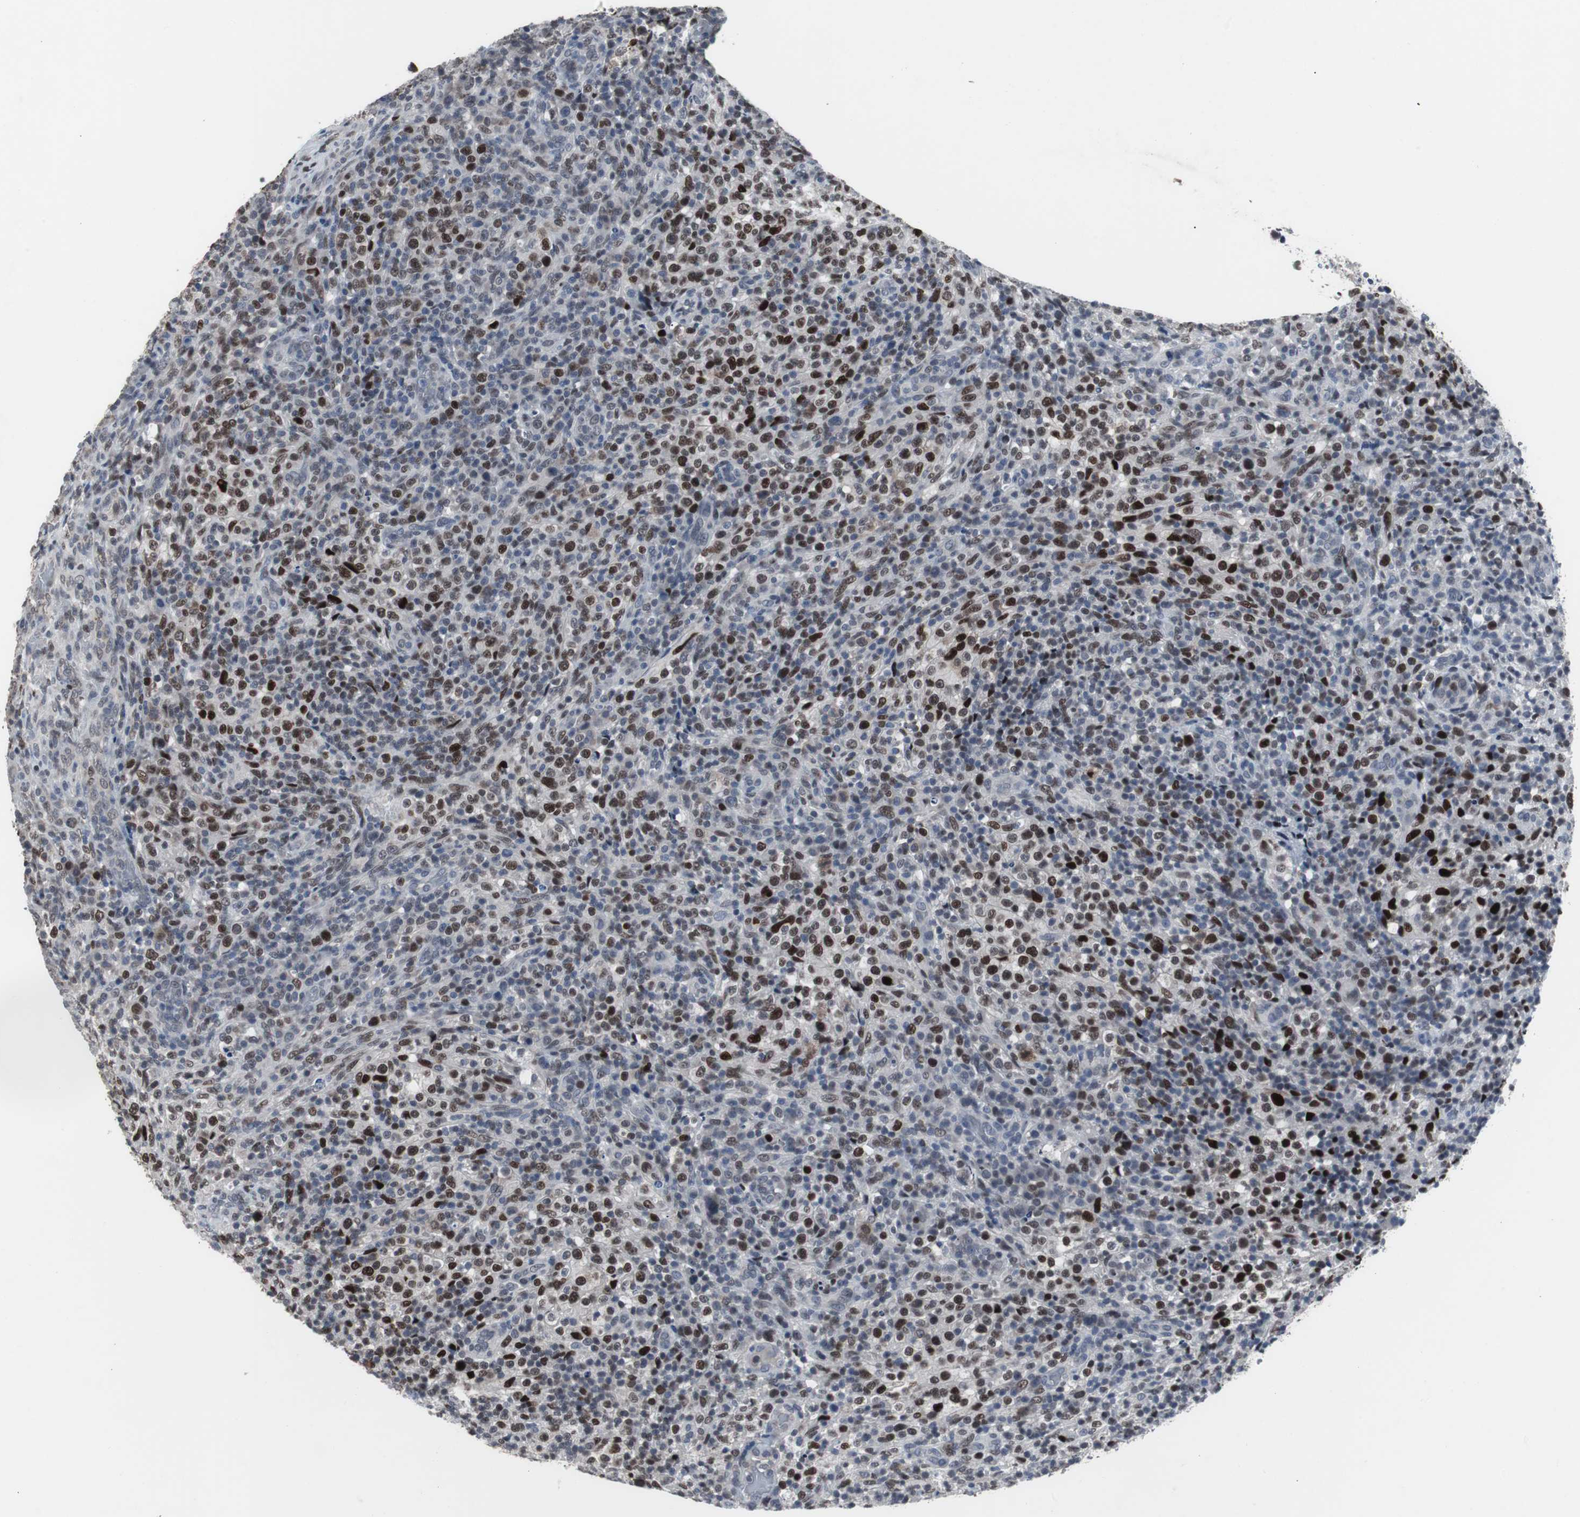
{"staining": {"intensity": "strong", "quantity": ">75%", "location": "nuclear"}, "tissue": "lymphoma", "cell_type": "Tumor cells", "image_type": "cancer", "snomed": [{"axis": "morphology", "description": "Malignant lymphoma, non-Hodgkin's type, High grade"}, {"axis": "topography", "description": "Lymph node"}], "caption": "A high amount of strong nuclear positivity is seen in approximately >75% of tumor cells in high-grade malignant lymphoma, non-Hodgkin's type tissue.", "gene": "FOXP4", "patient": {"sex": "female", "age": 76}}